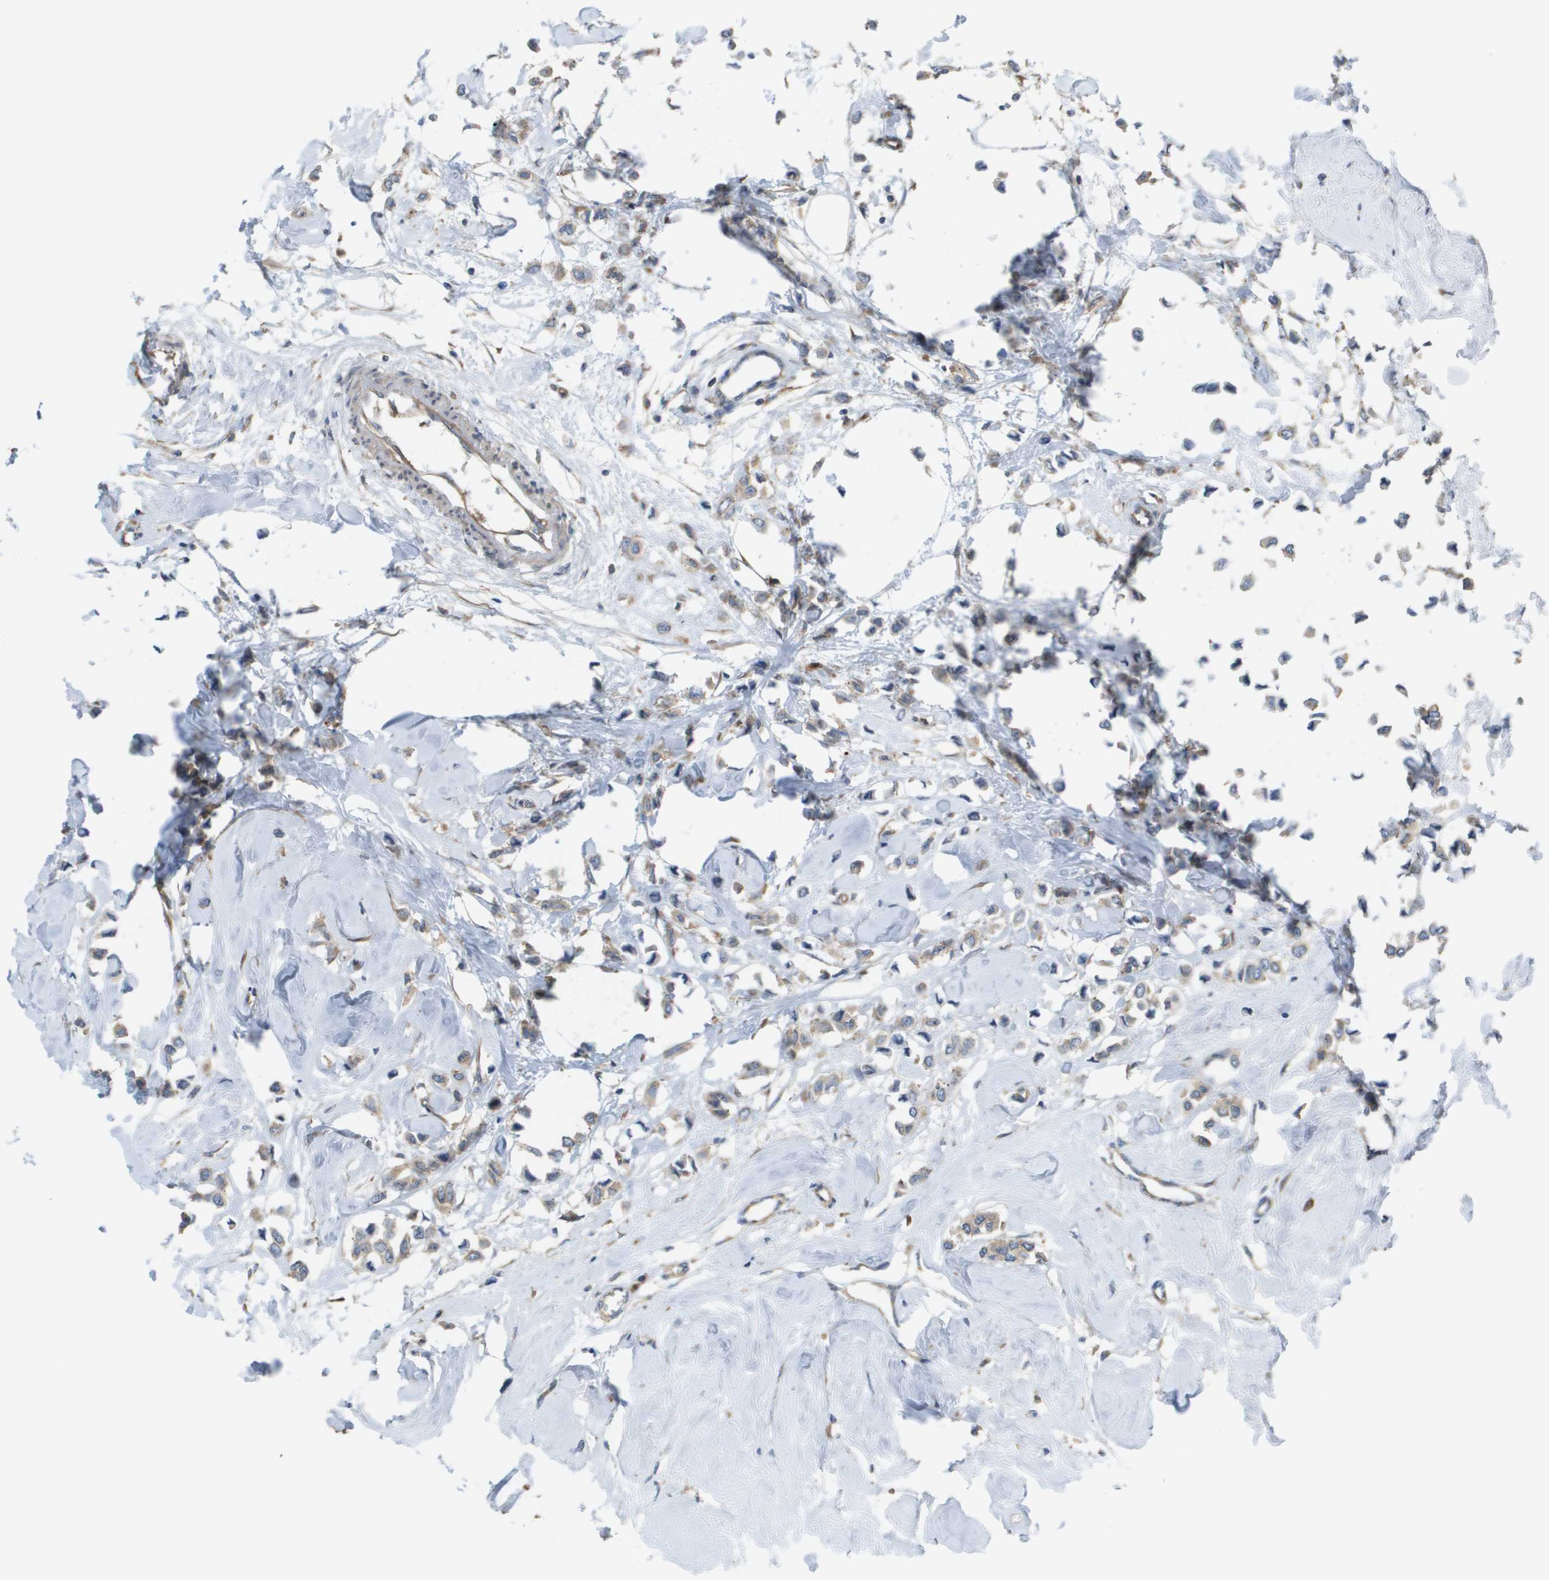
{"staining": {"intensity": "weak", "quantity": ">75%", "location": "cytoplasmic/membranous"}, "tissue": "breast cancer", "cell_type": "Tumor cells", "image_type": "cancer", "snomed": [{"axis": "morphology", "description": "Lobular carcinoma"}, {"axis": "topography", "description": "Breast"}], "caption": "There is low levels of weak cytoplasmic/membranous positivity in tumor cells of breast lobular carcinoma, as demonstrated by immunohistochemical staining (brown color).", "gene": "EIF4G2", "patient": {"sex": "female", "age": 51}}